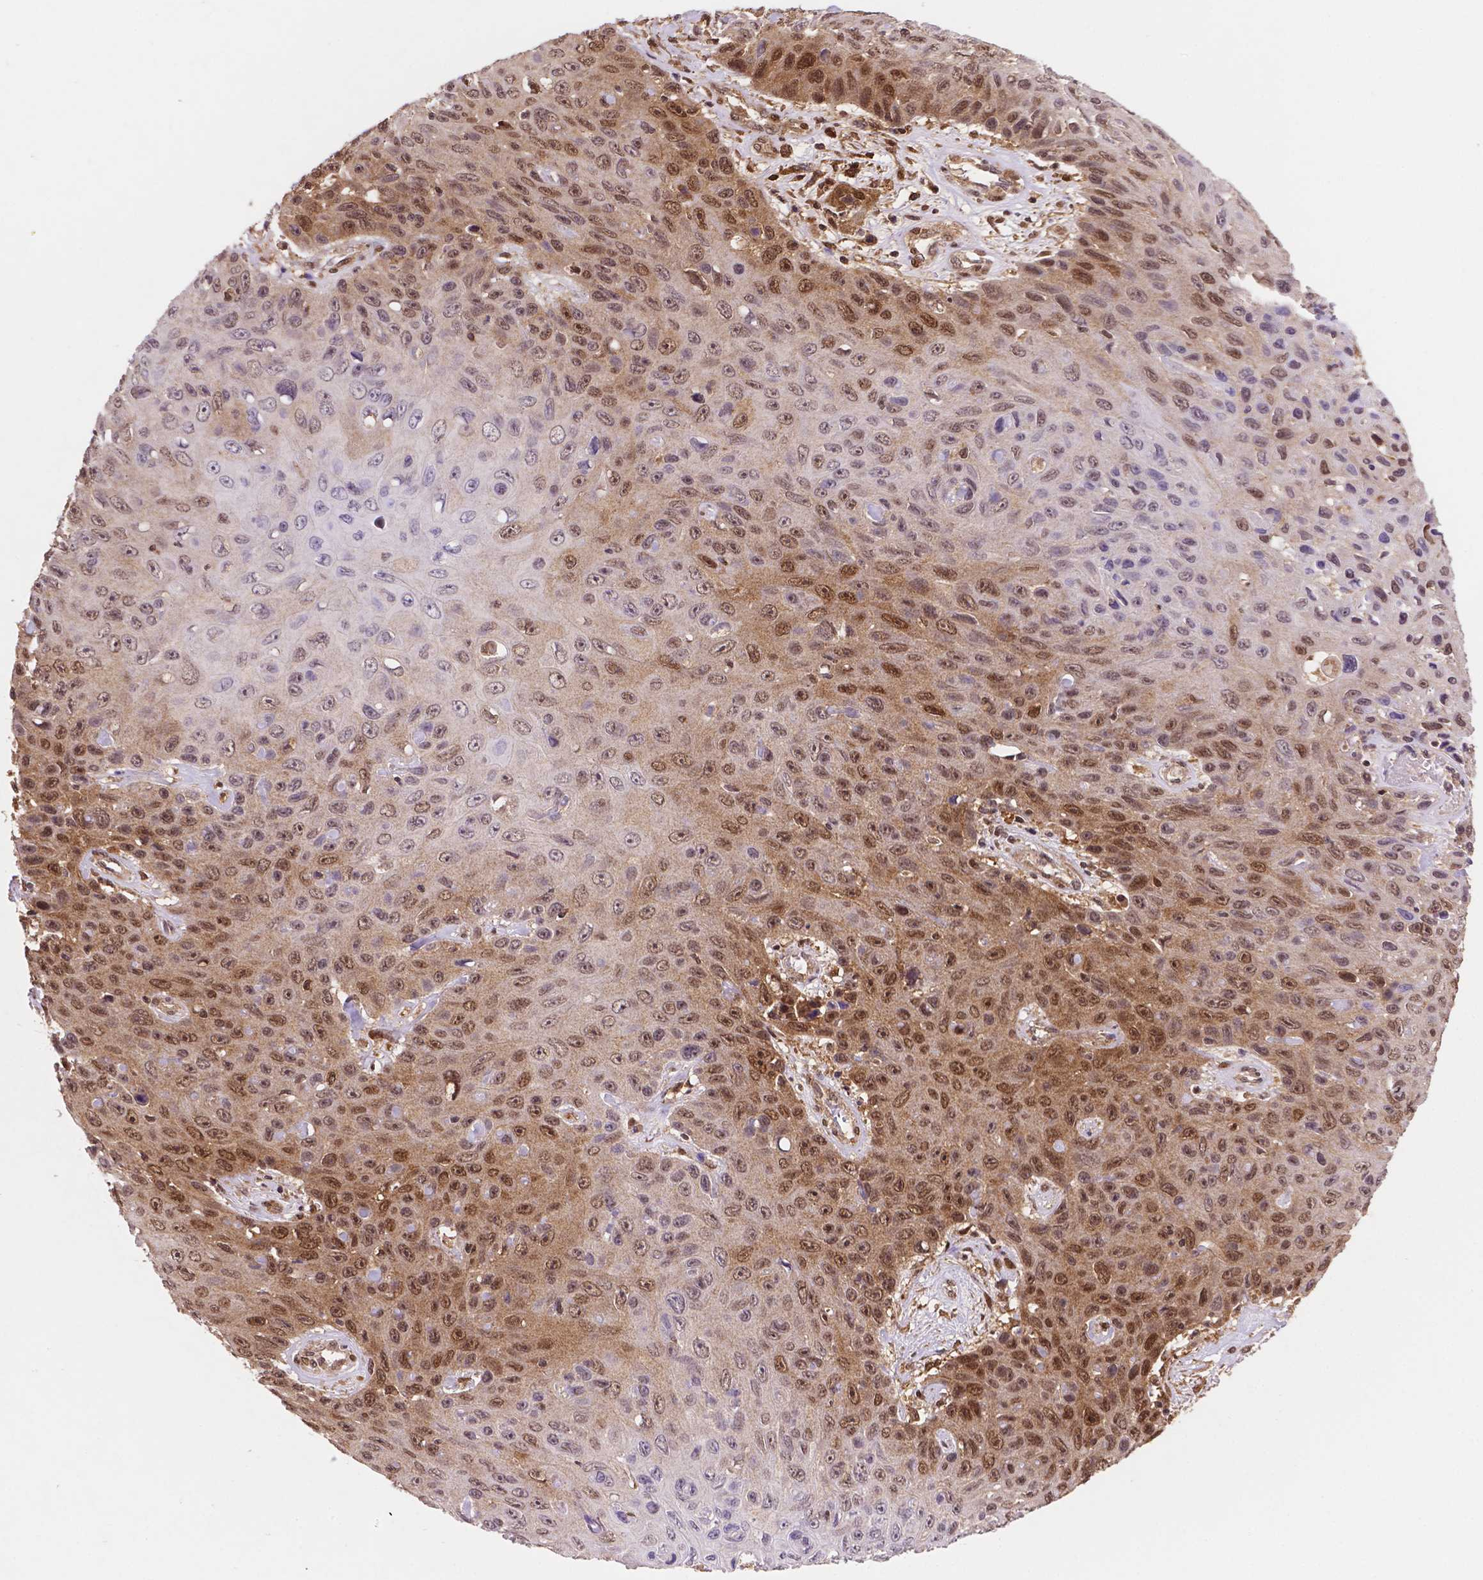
{"staining": {"intensity": "moderate", "quantity": "25%-75%", "location": "cytoplasmic/membranous,nuclear"}, "tissue": "skin cancer", "cell_type": "Tumor cells", "image_type": "cancer", "snomed": [{"axis": "morphology", "description": "Squamous cell carcinoma, NOS"}, {"axis": "topography", "description": "Skin"}], "caption": "Skin cancer (squamous cell carcinoma) stained with a protein marker reveals moderate staining in tumor cells.", "gene": "UBE2L6", "patient": {"sex": "male", "age": 82}}